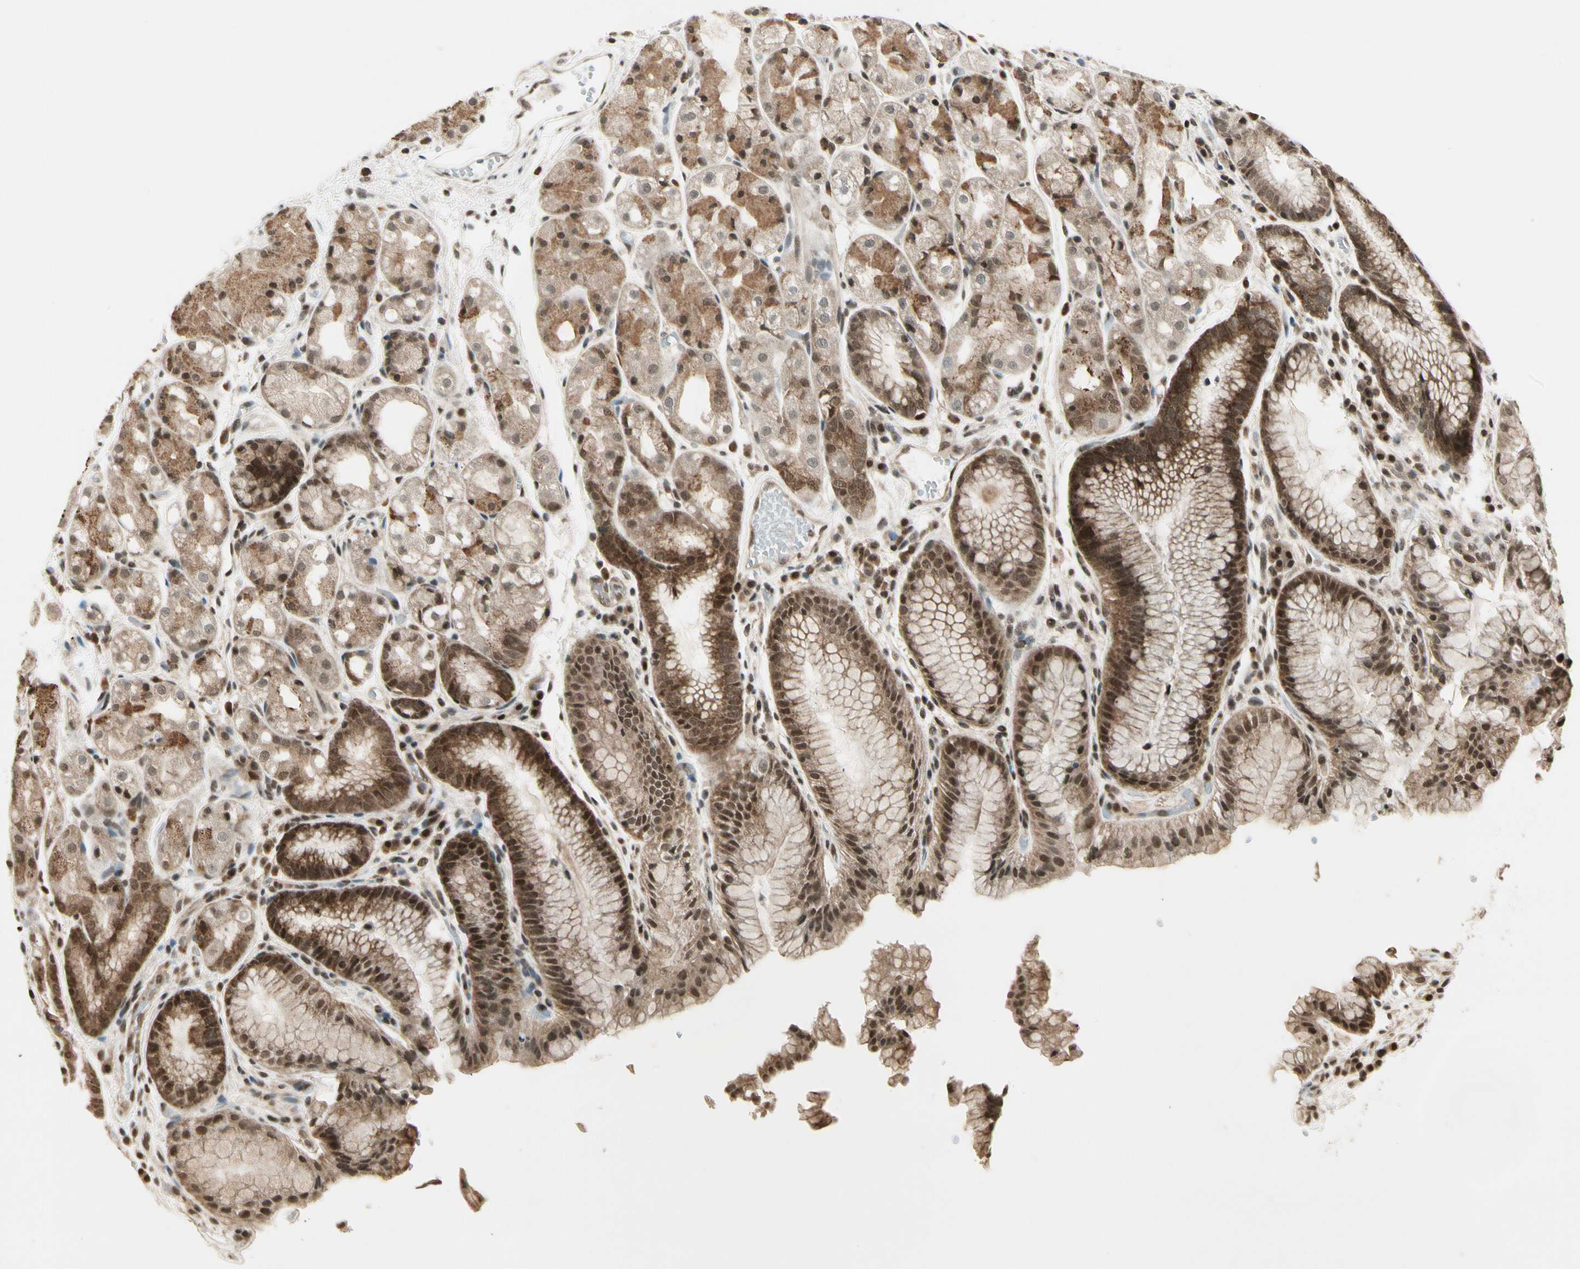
{"staining": {"intensity": "strong", "quantity": "25%-75%", "location": "cytoplasmic/membranous,nuclear"}, "tissue": "stomach", "cell_type": "Glandular cells", "image_type": "normal", "snomed": [{"axis": "morphology", "description": "Normal tissue, NOS"}, {"axis": "topography", "description": "Stomach, upper"}], "caption": "Brown immunohistochemical staining in unremarkable human stomach shows strong cytoplasmic/membranous,nuclear positivity in approximately 25%-75% of glandular cells. (DAB (3,3'-diaminobenzidine) IHC, brown staining for protein, blue staining for nuclei).", "gene": "SMN2", "patient": {"sex": "male", "age": 72}}